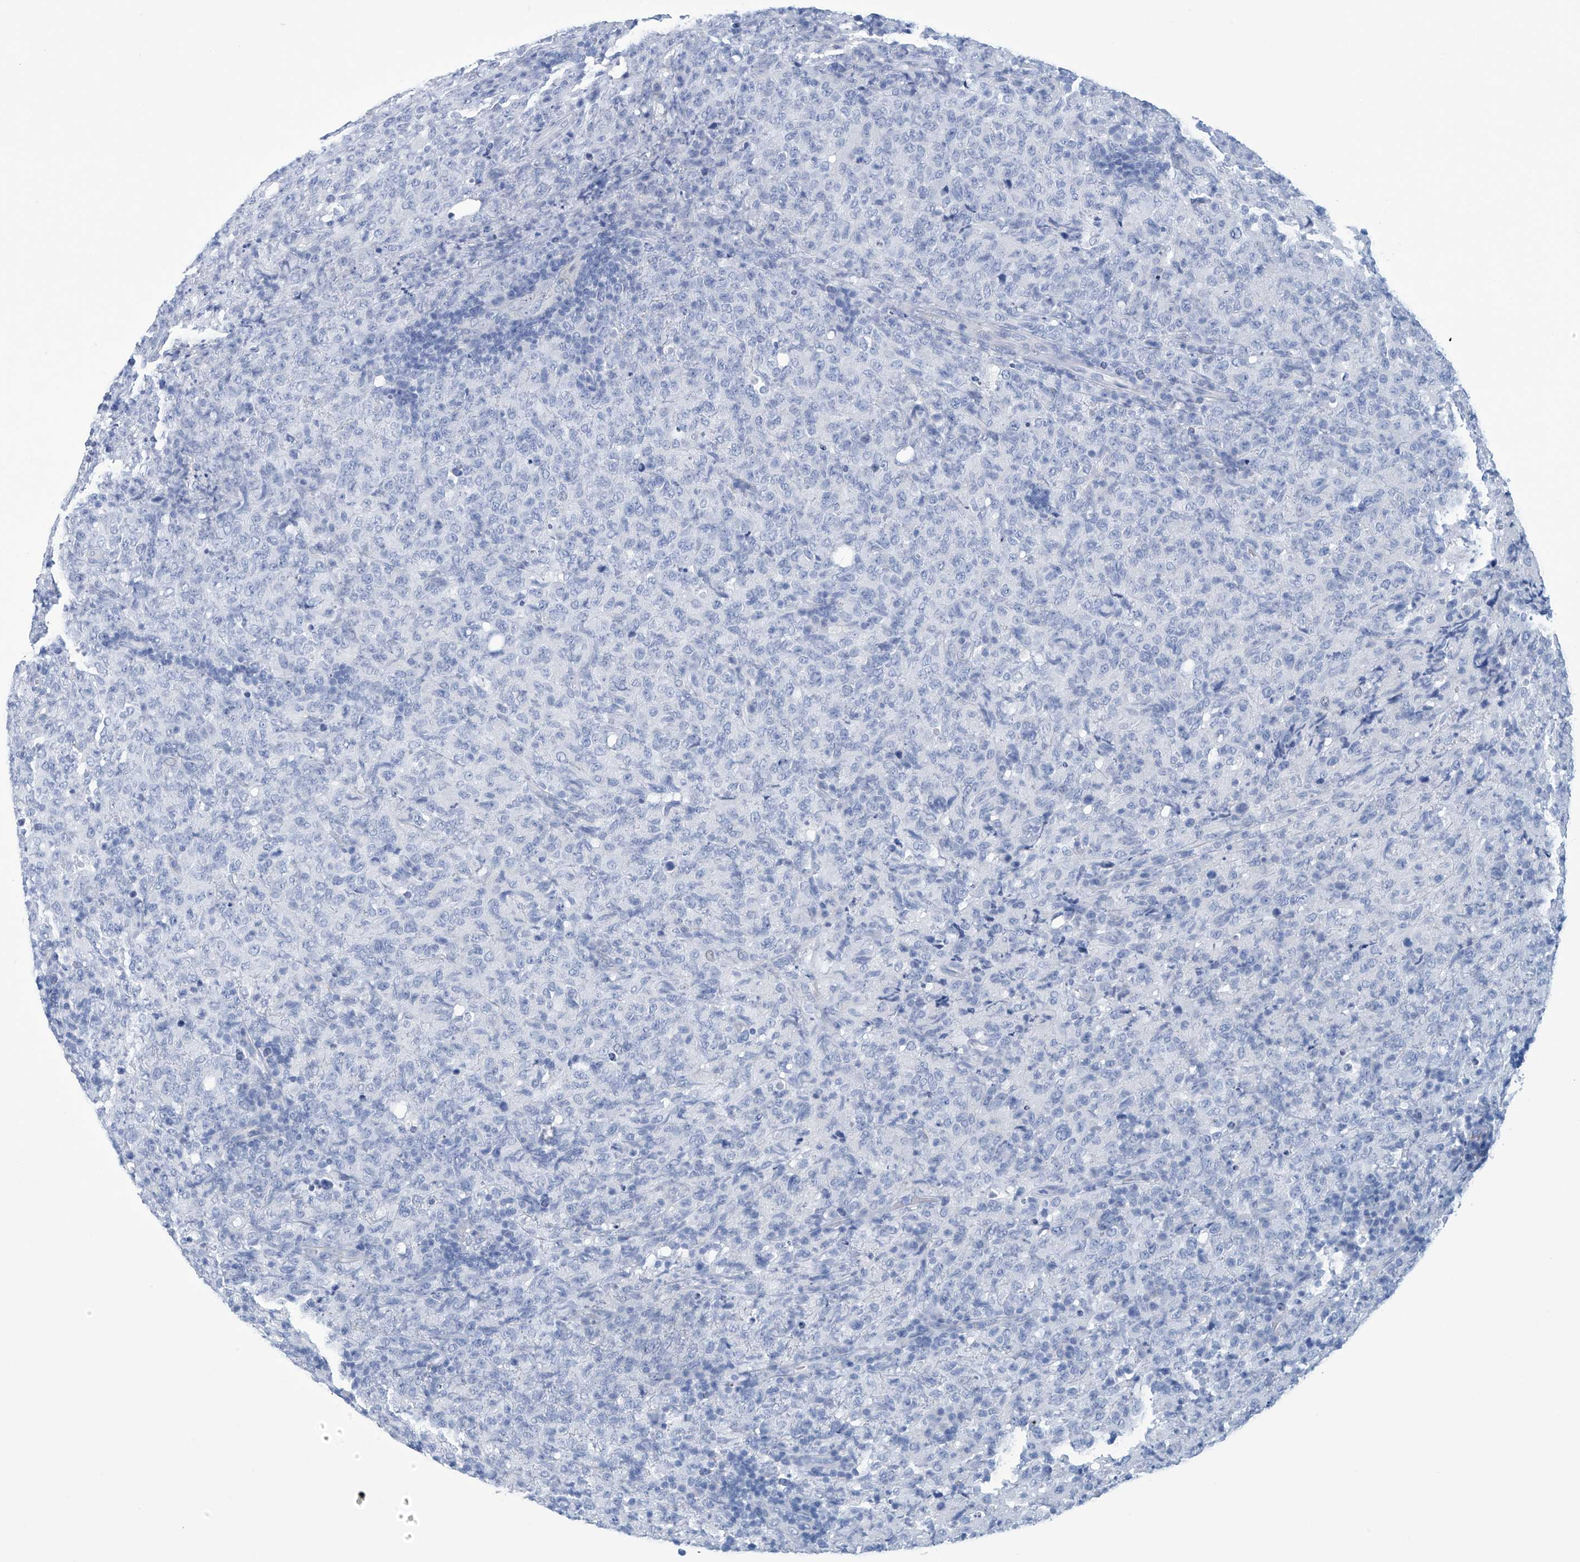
{"staining": {"intensity": "negative", "quantity": "none", "location": "none"}, "tissue": "lymphoma", "cell_type": "Tumor cells", "image_type": "cancer", "snomed": [{"axis": "morphology", "description": "Malignant lymphoma, non-Hodgkin's type, High grade"}, {"axis": "topography", "description": "Tonsil"}], "caption": "Micrograph shows no protein staining in tumor cells of lymphoma tissue.", "gene": "DSP", "patient": {"sex": "female", "age": 36}}